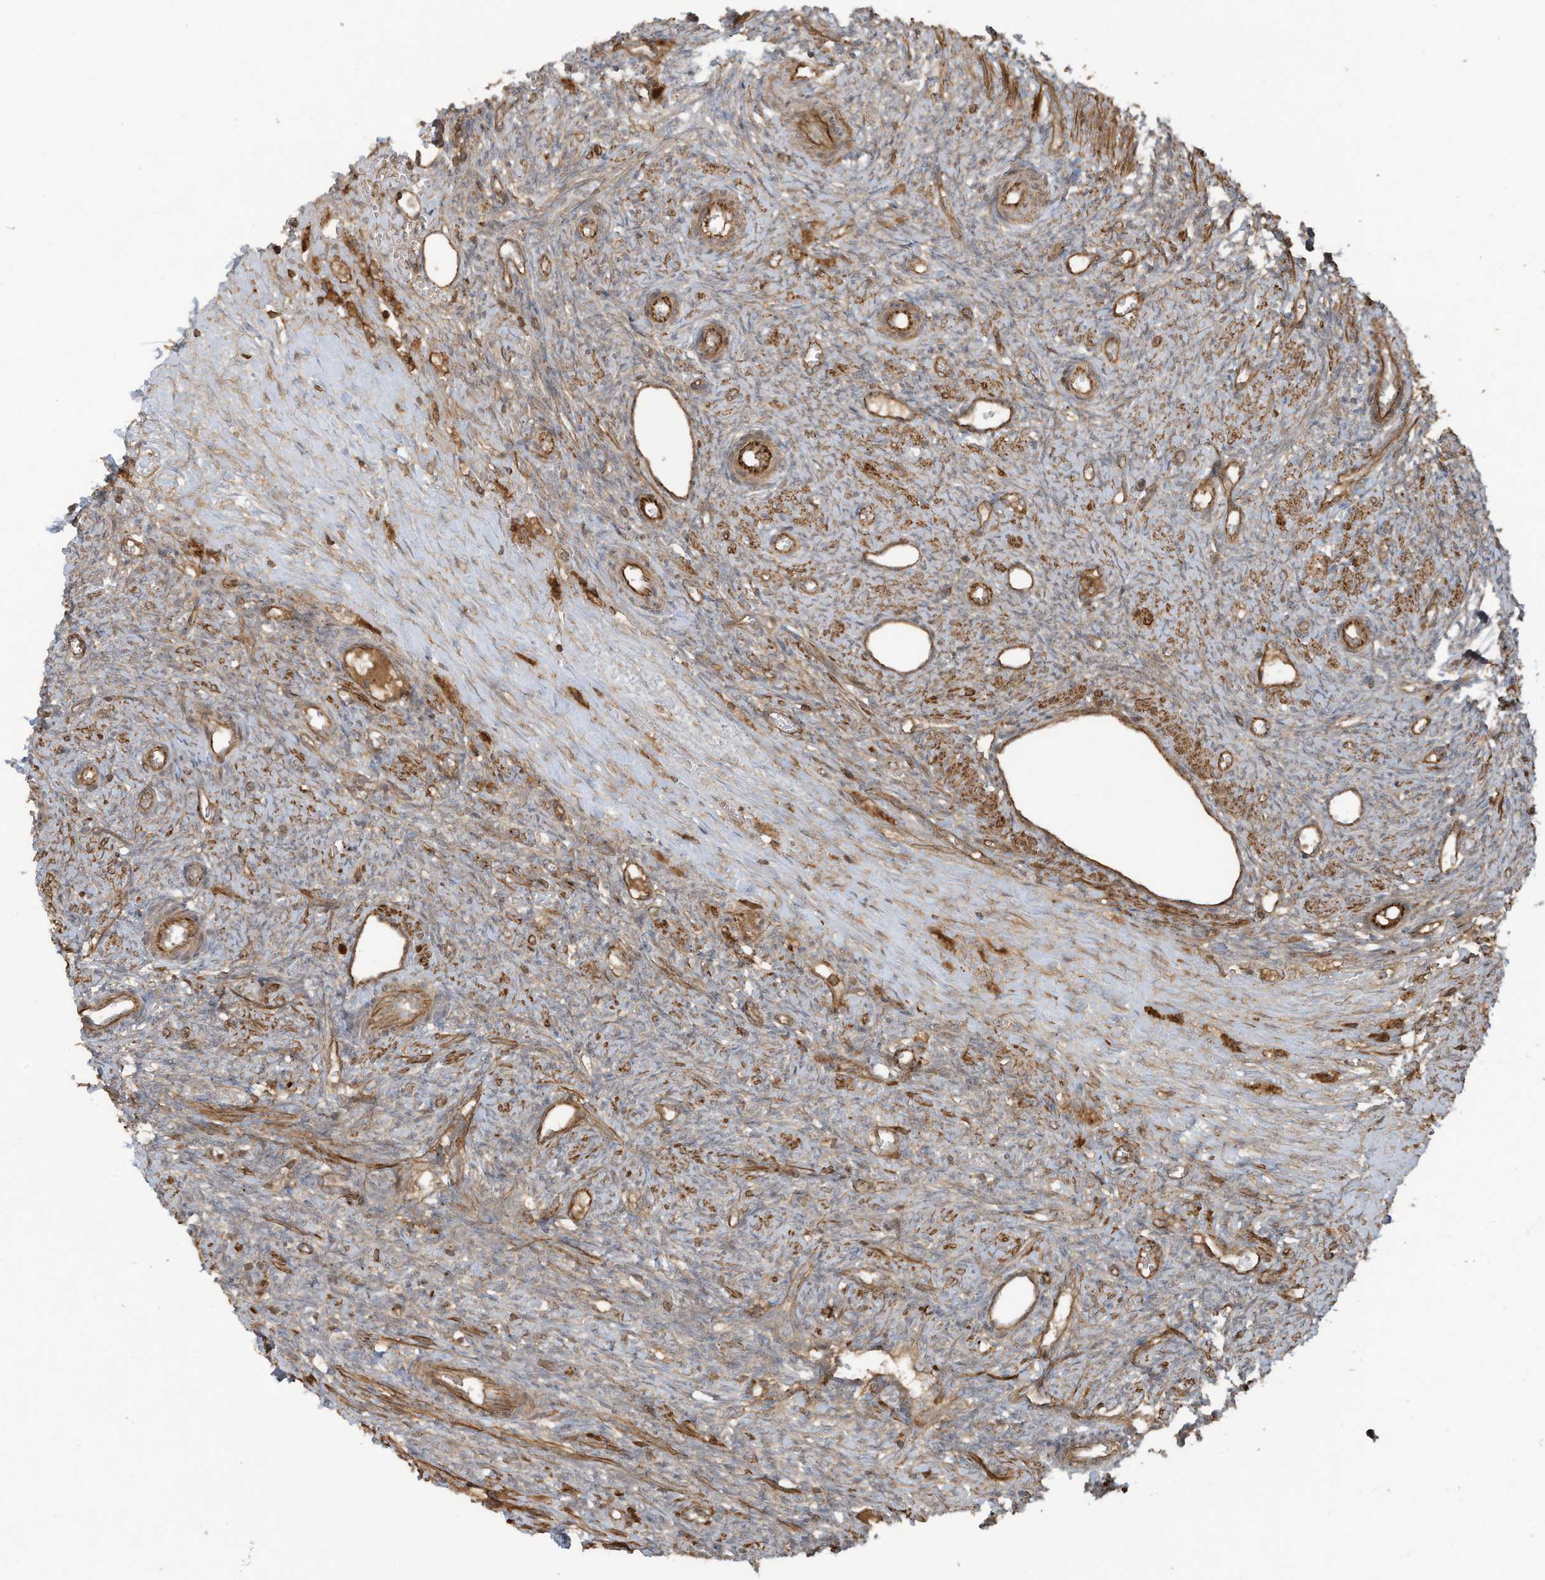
{"staining": {"intensity": "weak", "quantity": "25%-75%", "location": "cytoplasmic/membranous"}, "tissue": "ovary", "cell_type": "Follicle cells", "image_type": "normal", "snomed": [{"axis": "morphology", "description": "Normal tissue, NOS"}, {"axis": "topography", "description": "Ovary"}], "caption": "A photomicrograph showing weak cytoplasmic/membranous positivity in approximately 25%-75% of follicle cells in unremarkable ovary, as visualized by brown immunohistochemical staining.", "gene": "DDIT4", "patient": {"sex": "female", "age": 41}}